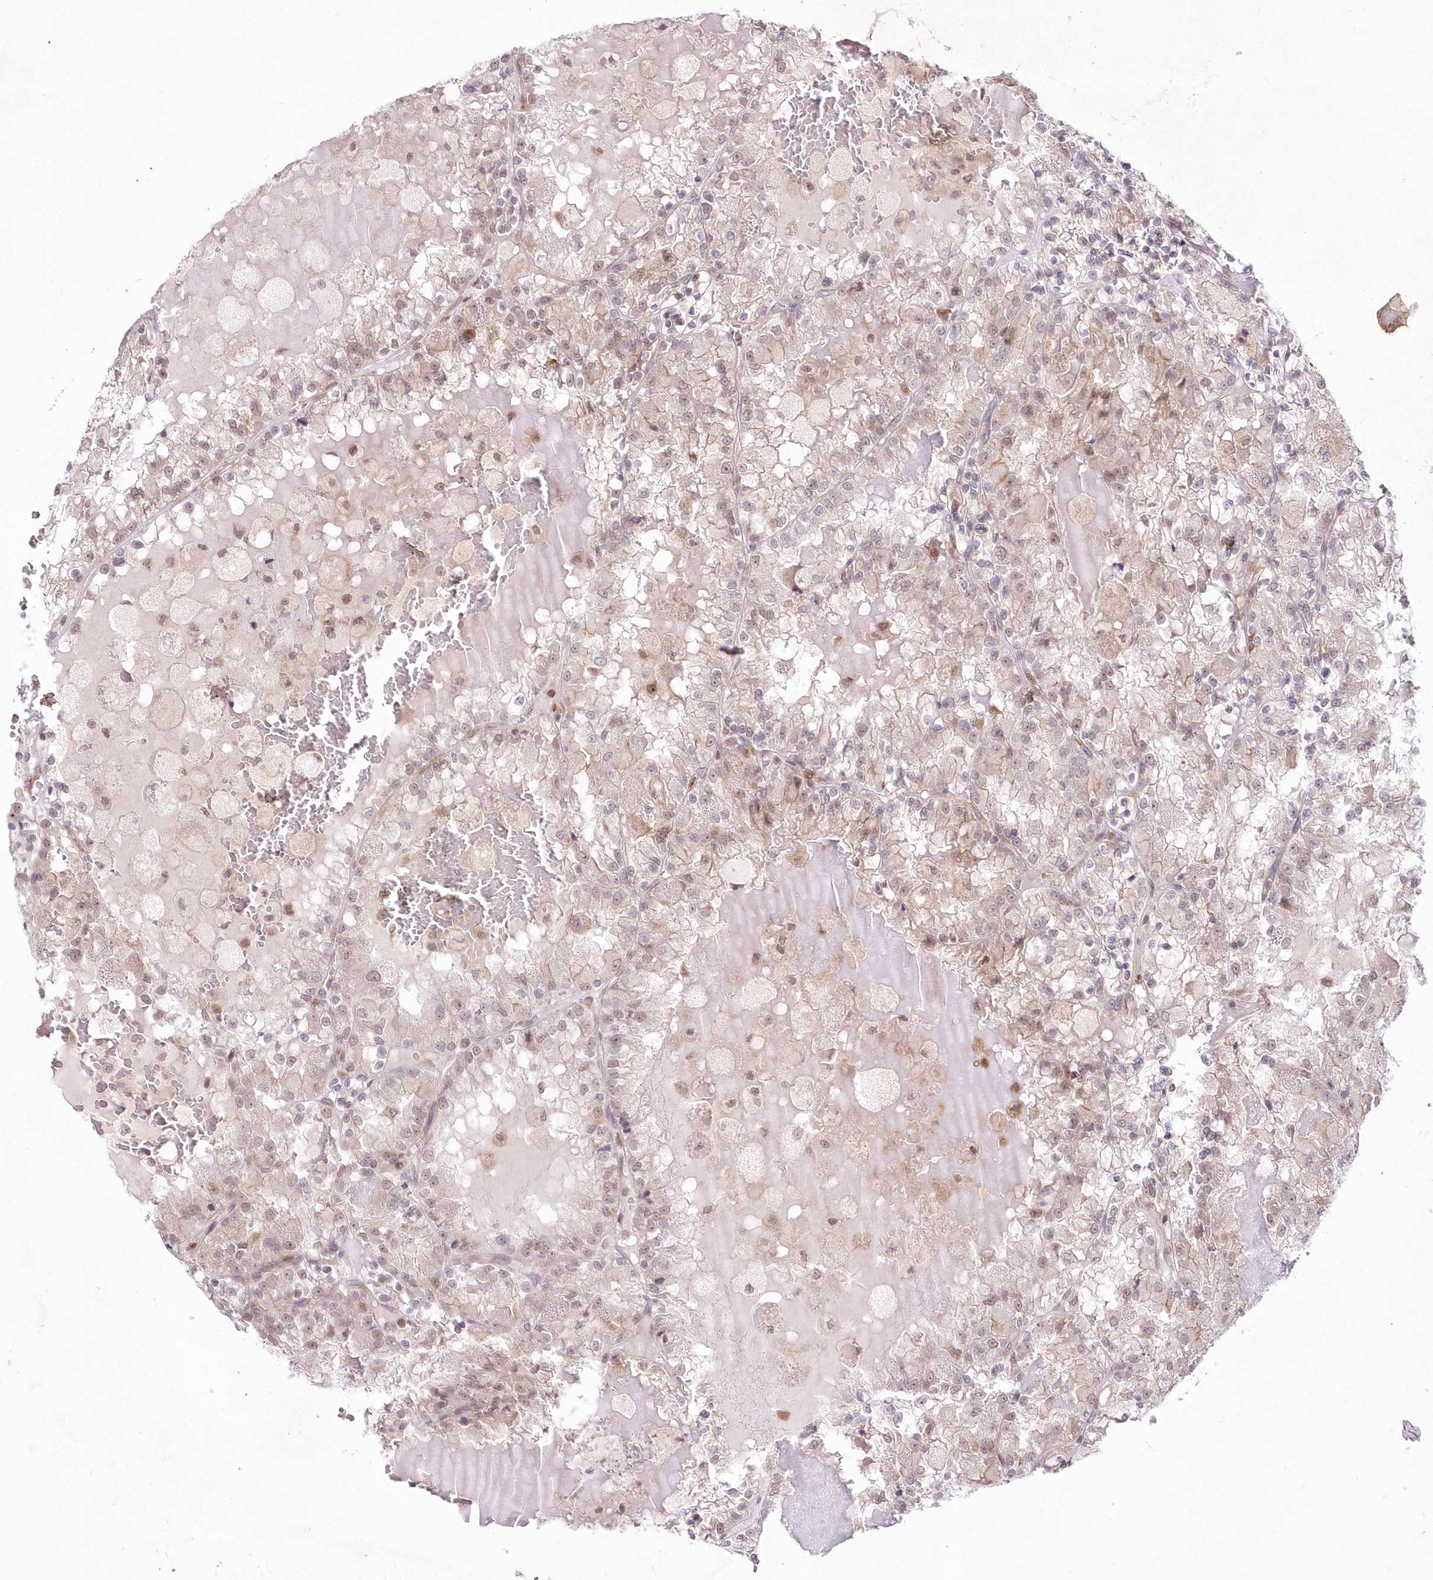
{"staining": {"intensity": "negative", "quantity": "none", "location": "none"}, "tissue": "renal cancer", "cell_type": "Tumor cells", "image_type": "cancer", "snomed": [{"axis": "morphology", "description": "Adenocarcinoma, NOS"}, {"axis": "topography", "description": "Kidney"}], "caption": "Histopathology image shows no significant protein staining in tumor cells of adenocarcinoma (renal).", "gene": "LDB1", "patient": {"sex": "female", "age": 56}}